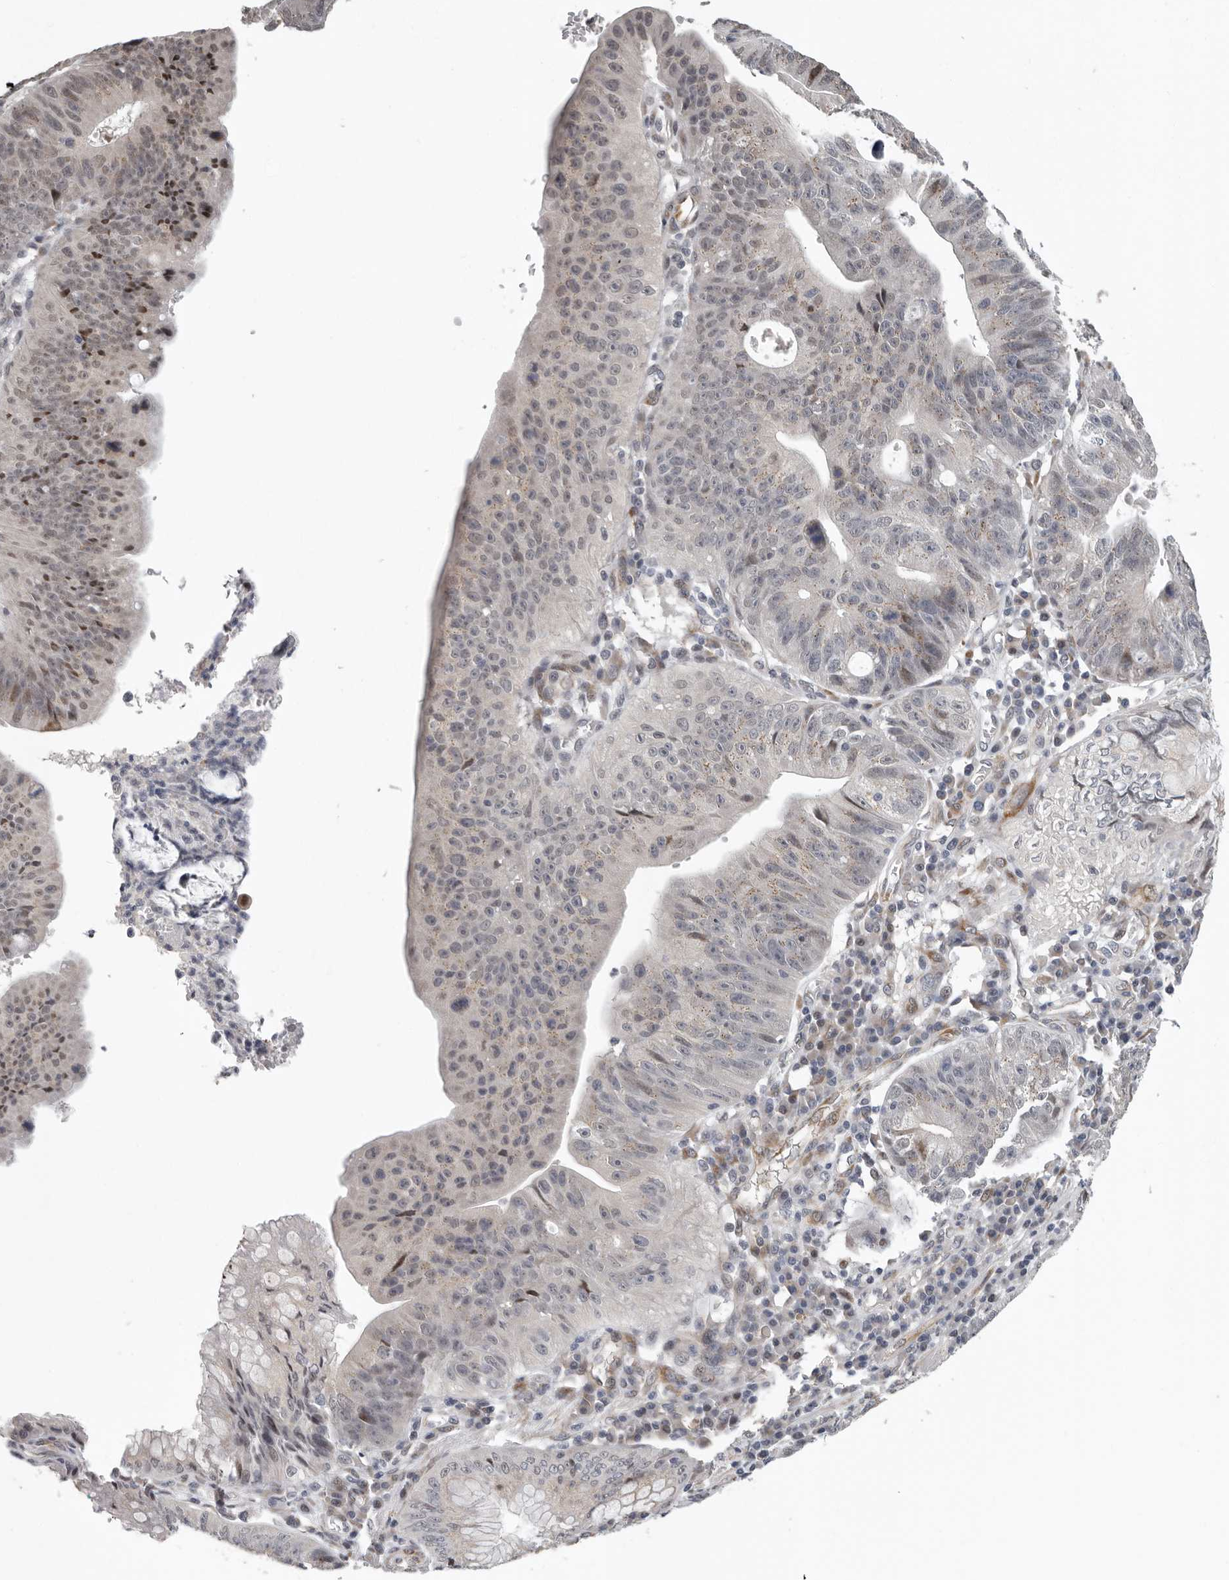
{"staining": {"intensity": "weak", "quantity": "<25%", "location": "nuclear"}, "tissue": "stomach cancer", "cell_type": "Tumor cells", "image_type": "cancer", "snomed": [{"axis": "morphology", "description": "Adenocarcinoma, NOS"}, {"axis": "topography", "description": "Stomach"}], "caption": "This histopathology image is of stomach cancer (adenocarcinoma) stained with immunohistochemistry to label a protein in brown with the nuclei are counter-stained blue. There is no staining in tumor cells. (IHC, brightfield microscopy, high magnification).", "gene": "RALGPS2", "patient": {"sex": "male", "age": 59}}